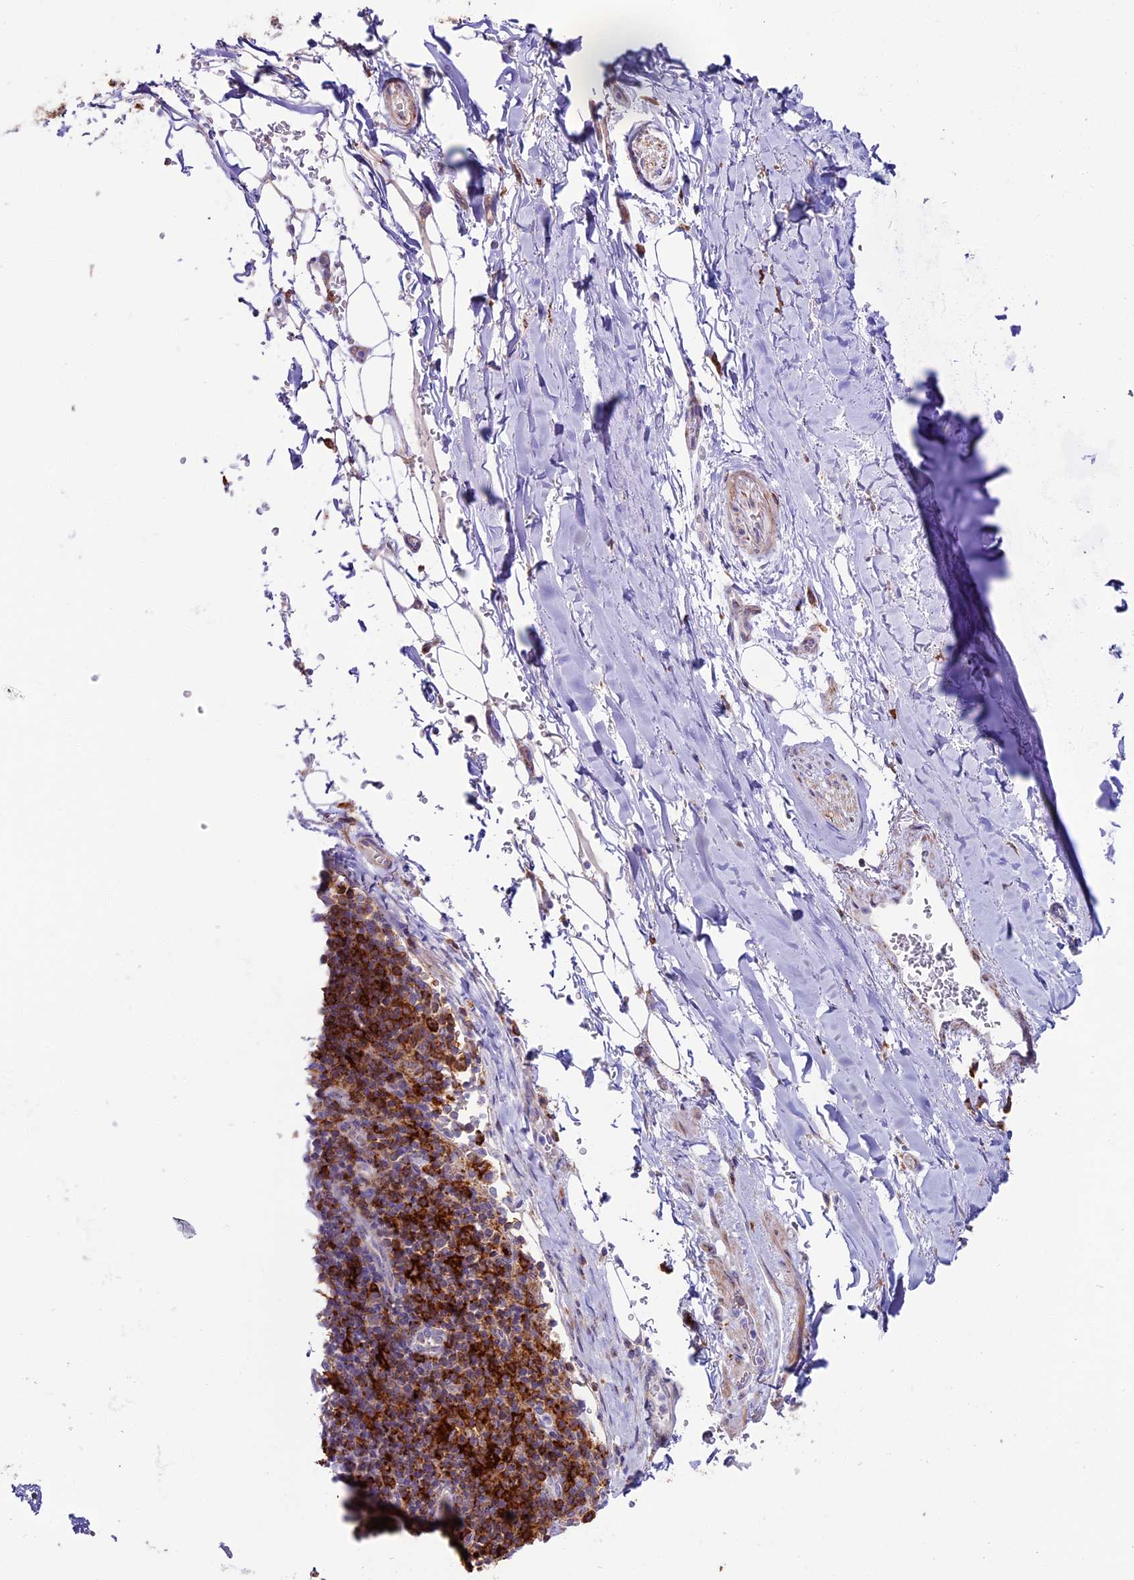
{"staining": {"intensity": "negative", "quantity": "none", "location": "none"}, "tissue": "adipose tissue", "cell_type": "Adipocytes", "image_type": "normal", "snomed": [{"axis": "morphology", "description": "Normal tissue, NOS"}, {"axis": "topography", "description": "Lymph node"}, {"axis": "topography", "description": "Cartilage tissue"}, {"axis": "topography", "description": "Bronchus"}], "caption": "DAB immunohistochemical staining of benign adipose tissue shows no significant staining in adipocytes.", "gene": "IL20RA", "patient": {"sex": "male", "age": 63}}